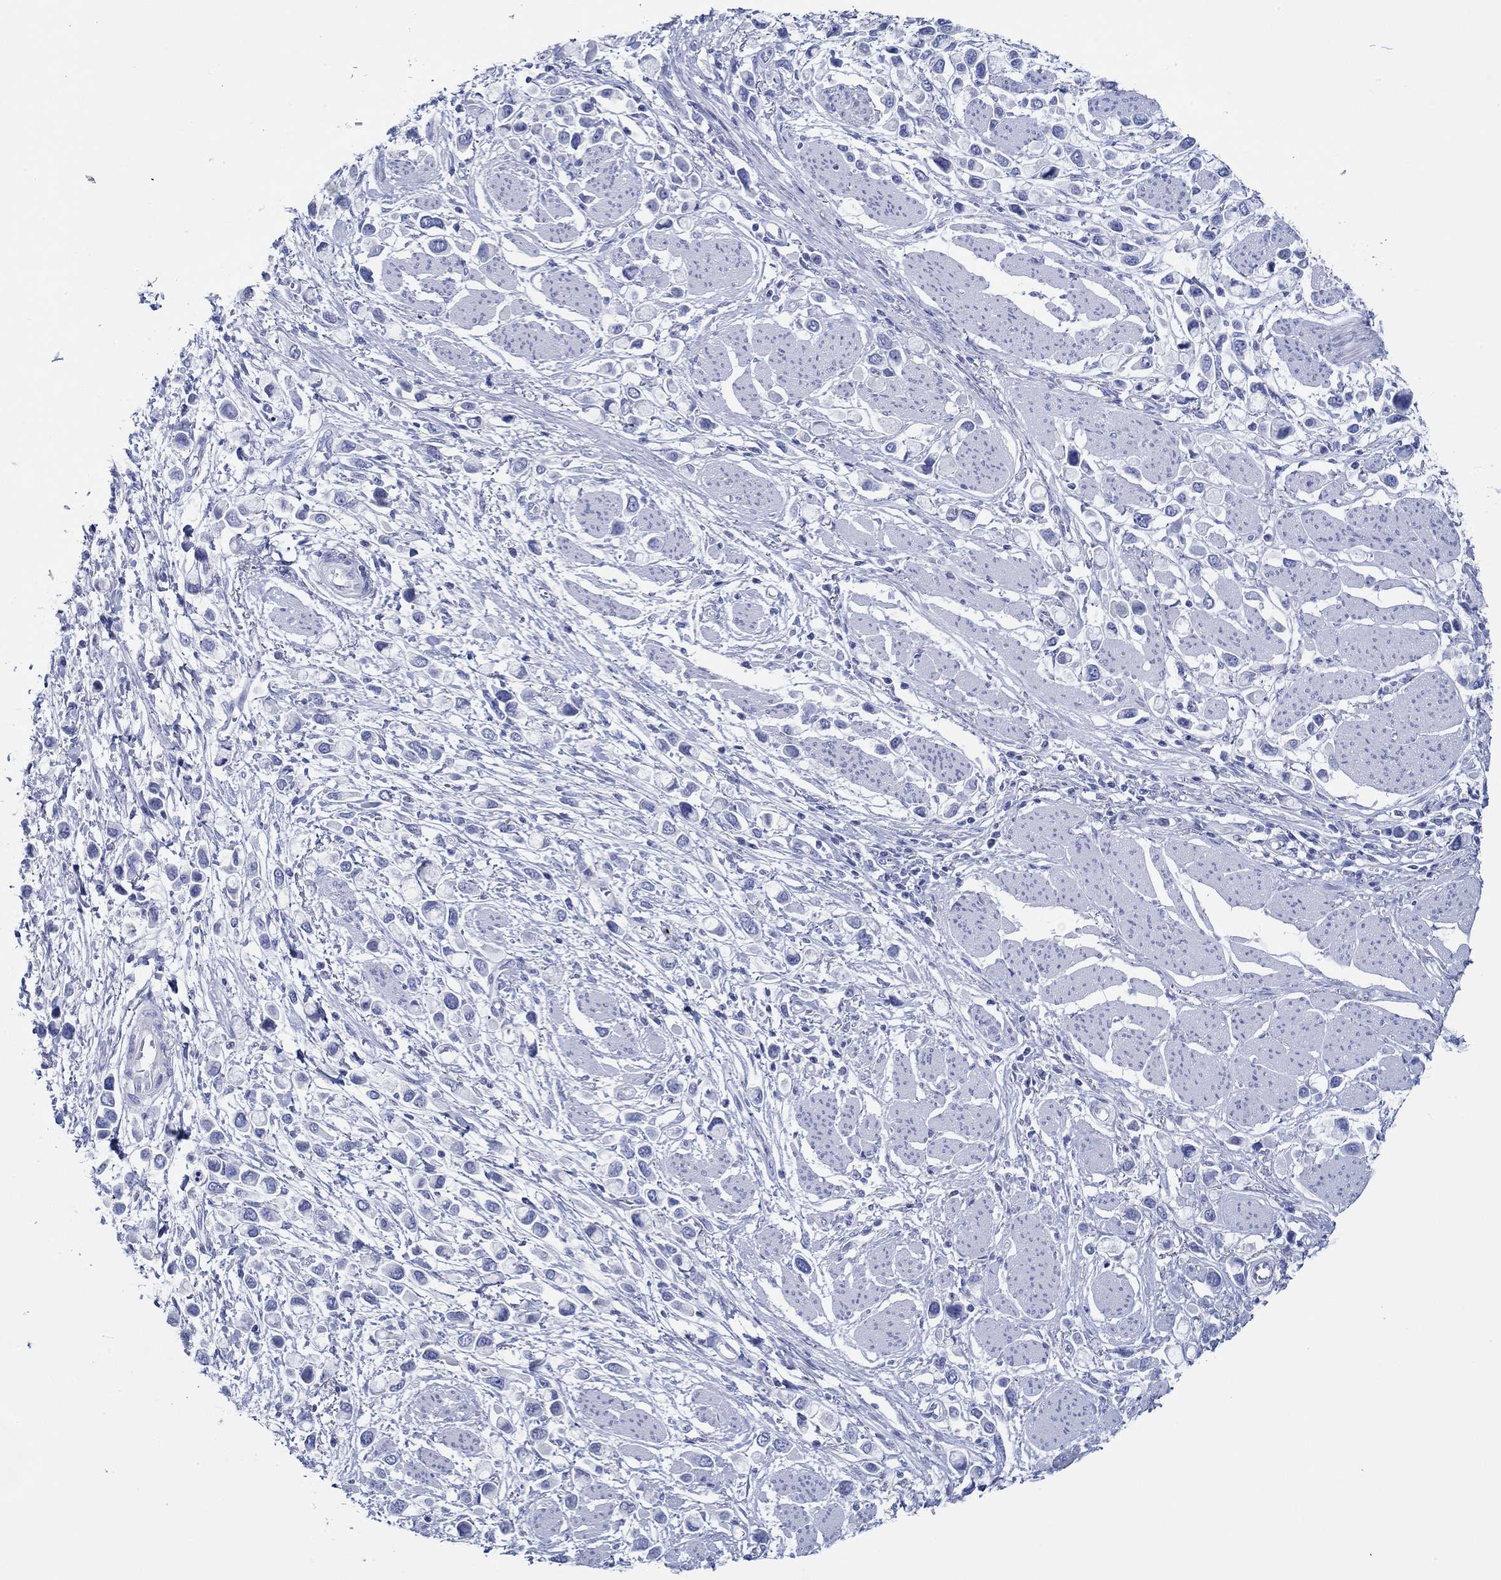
{"staining": {"intensity": "negative", "quantity": "none", "location": "none"}, "tissue": "stomach cancer", "cell_type": "Tumor cells", "image_type": "cancer", "snomed": [{"axis": "morphology", "description": "Adenocarcinoma, NOS"}, {"axis": "topography", "description": "Stomach"}], "caption": "The micrograph exhibits no staining of tumor cells in stomach cancer. (DAB immunohistochemistry with hematoxylin counter stain).", "gene": "IGFBP6", "patient": {"sex": "female", "age": 81}}